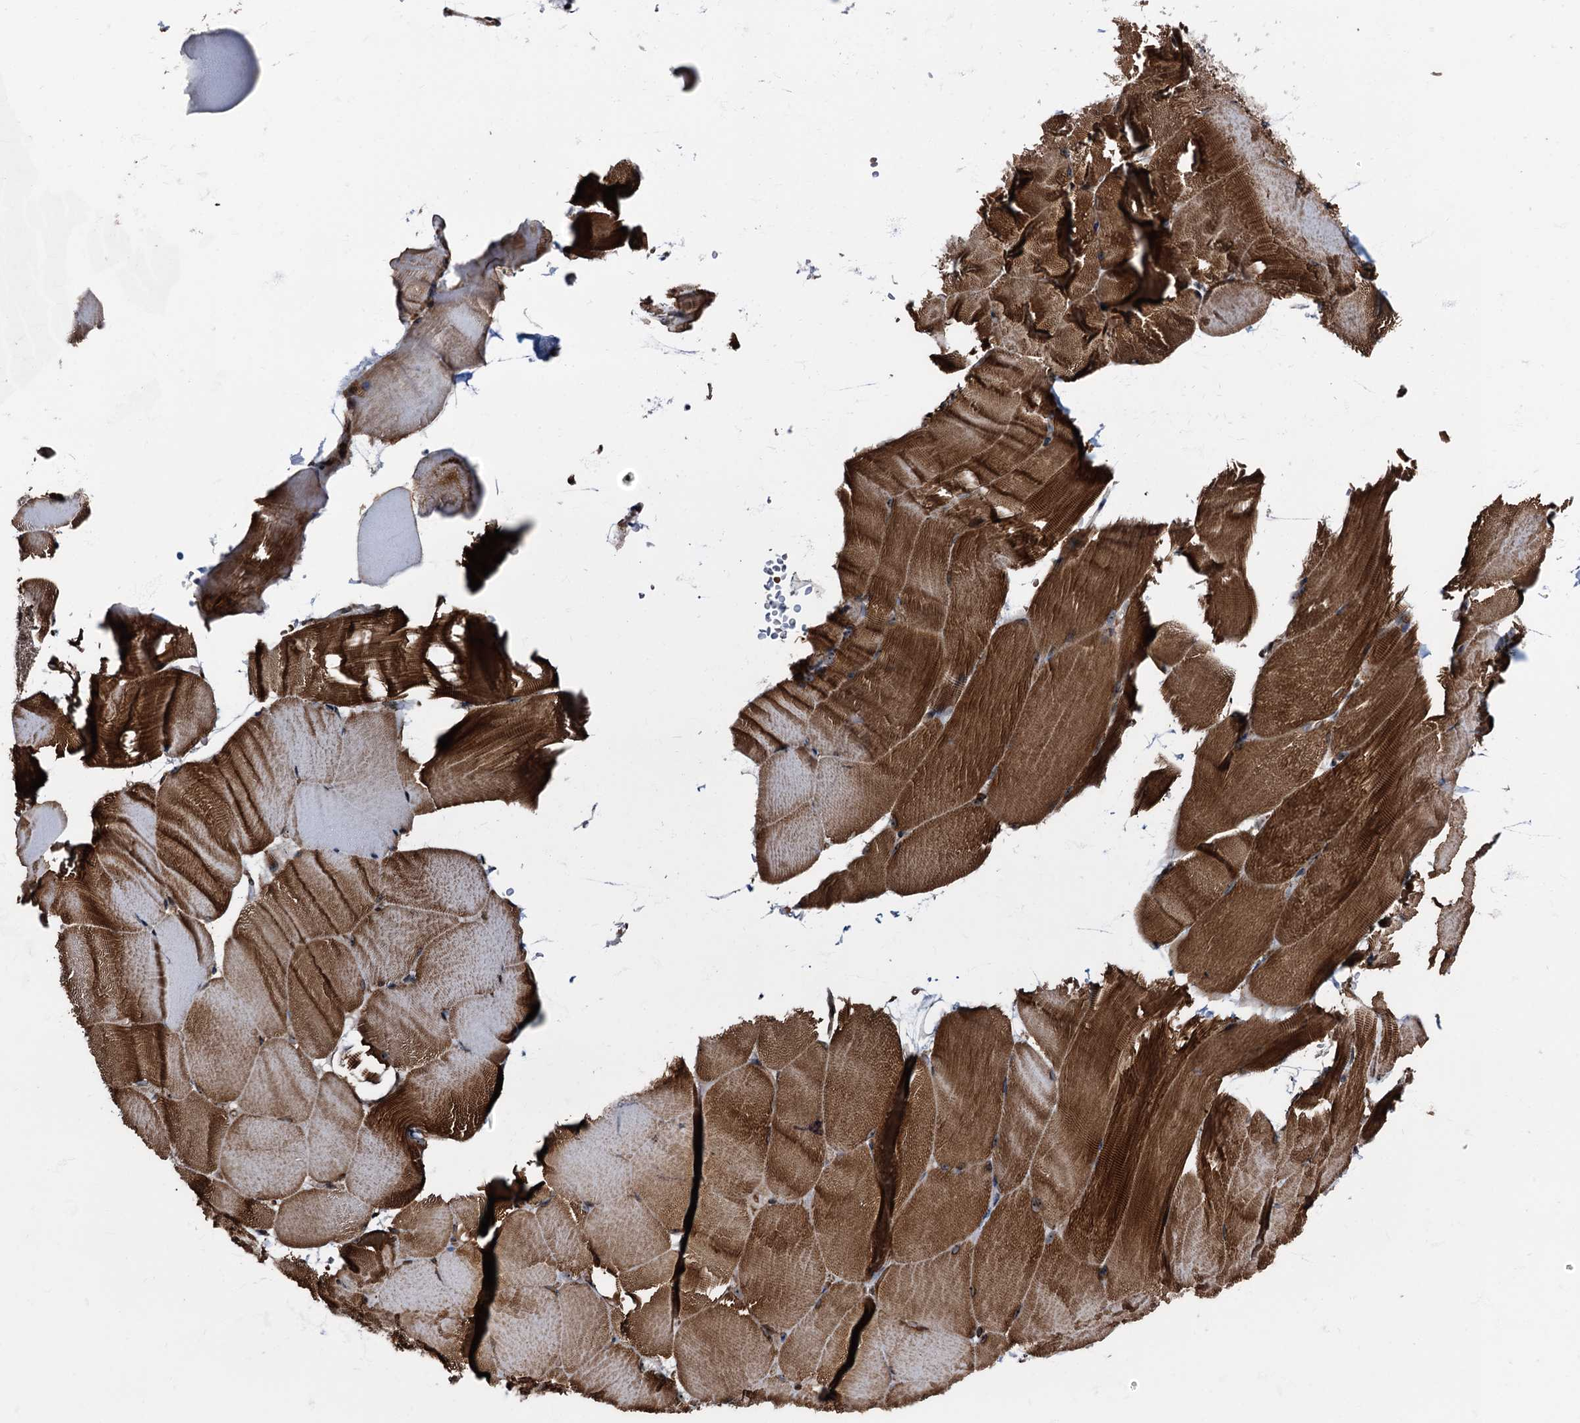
{"staining": {"intensity": "strong", "quantity": "25%-75%", "location": "cytoplasmic/membranous"}, "tissue": "skeletal muscle", "cell_type": "Myocytes", "image_type": "normal", "snomed": [{"axis": "morphology", "description": "Normal tissue, NOS"}, {"axis": "topography", "description": "Skeletal muscle"}, {"axis": "topography", "description": "Parathyroid gland"}], "caption": "Immunohistochemistry (IHC) of unremarkable human skeletal muscle displays high levels of strong cytoplasmic/membranous positivity in about 25%-75% of myocytes.", "gene": "ATP2C1", "patient": {"sex": "female", "age": 37}}